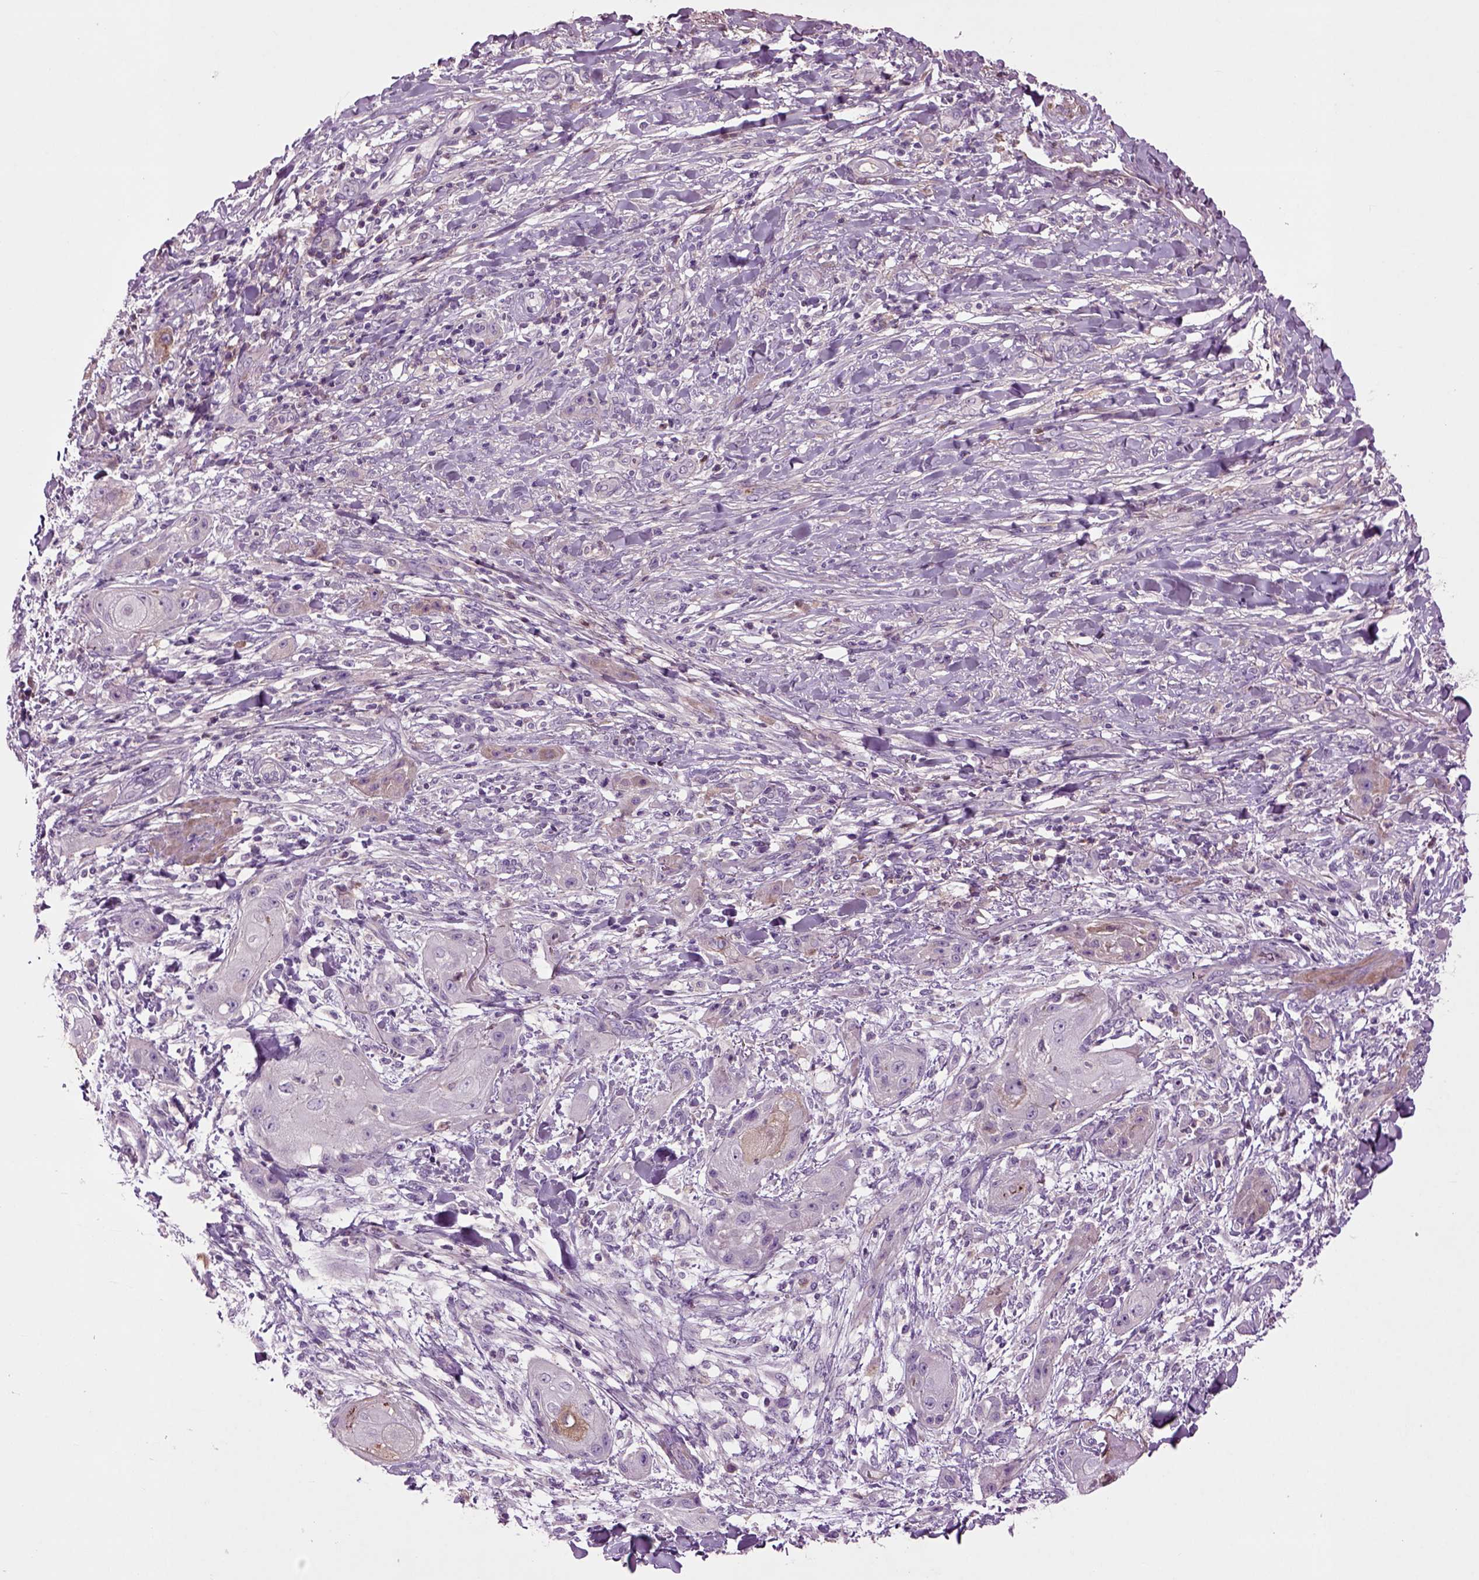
{"staining": {"intensity": "negative", "quantity": "none", "location": "none"}, "tissue": "skin cancer", "cell_type": "Tumor cells", "image_type": "cancer", "snomed": [{"axis": "morphology", "description": "Squamous cell carcinoma, NOS"}, {"axis": "topography", "description": "Skin"}], "caption": "Immunohistochemistry (IHC) of human skin squamous cell carcinoma displays no positivity in tumor cells.", "gene": "SPON1", "patient": {"sex": "male", "age": 62}}